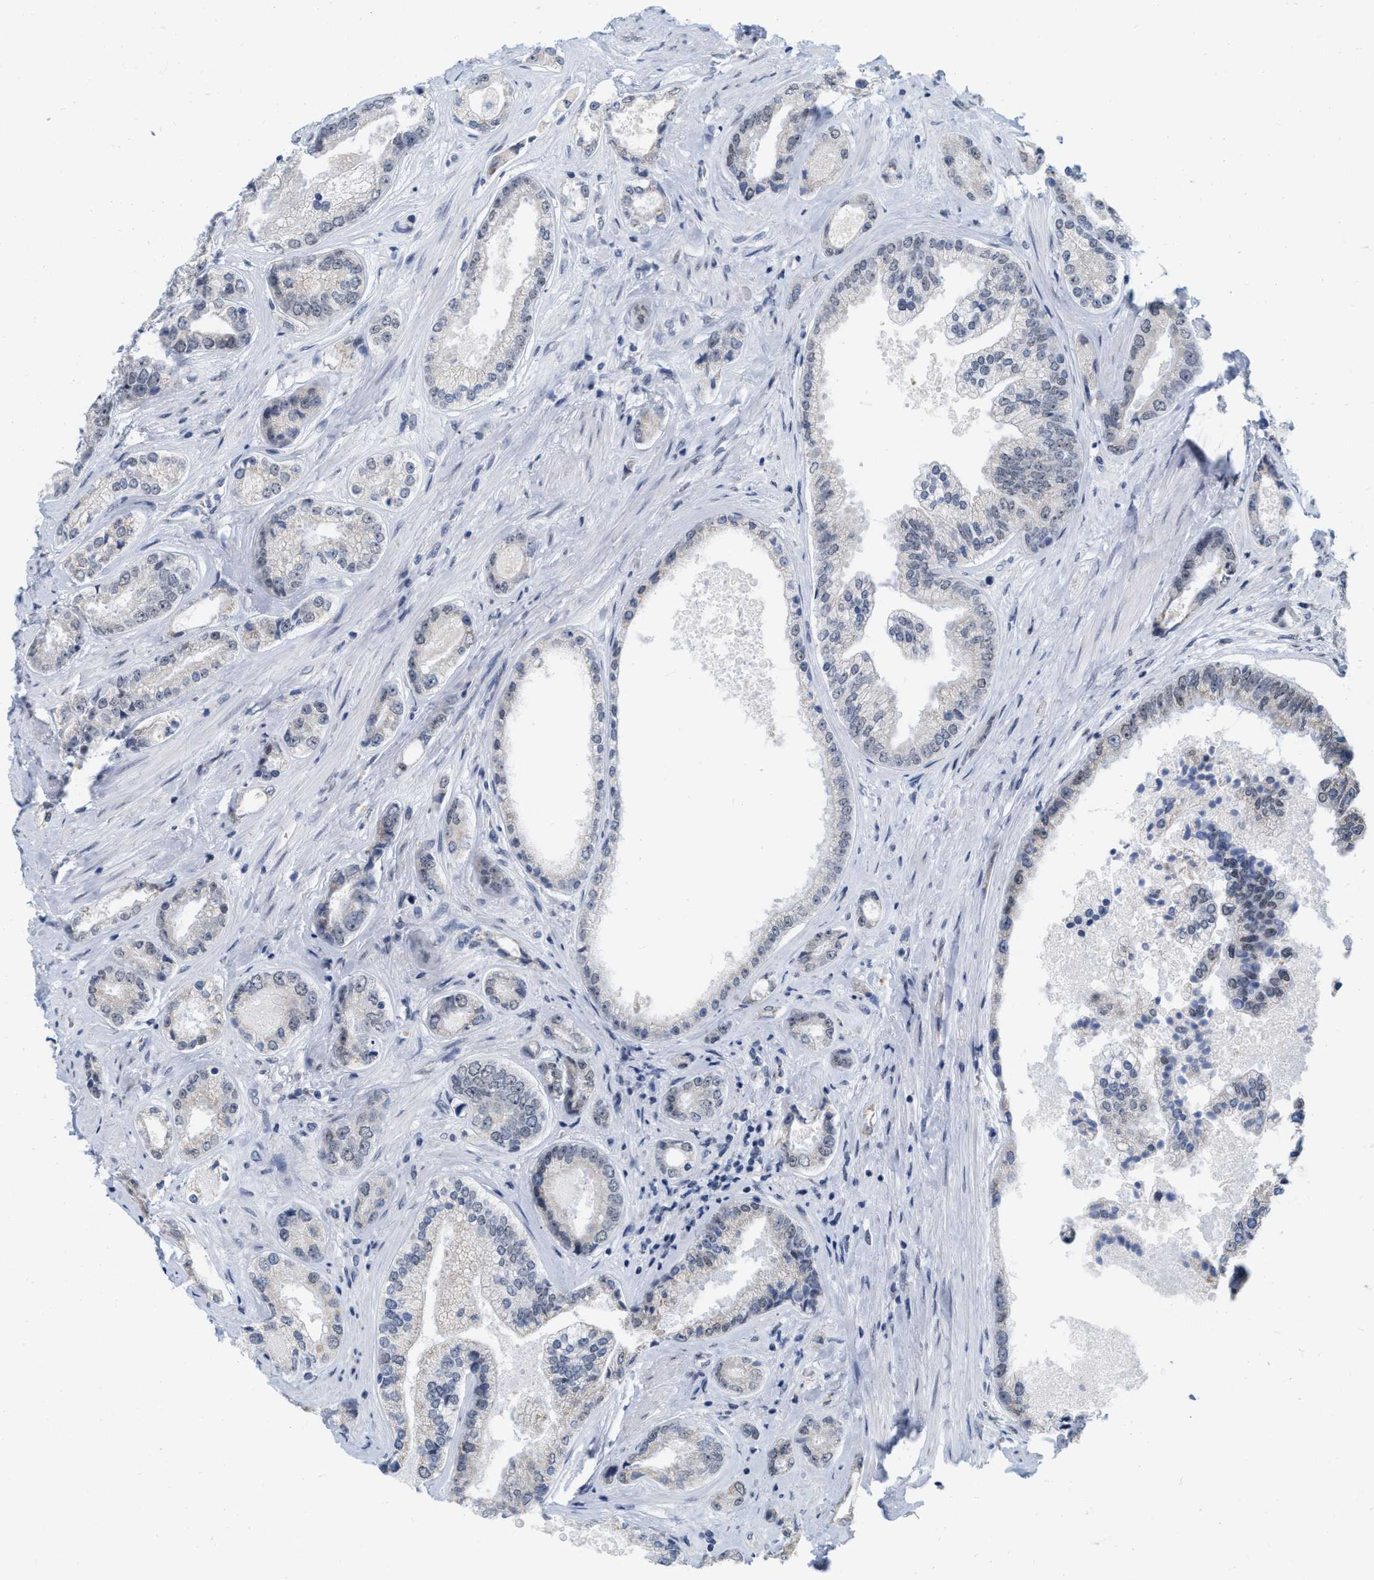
{"staining": {"intensity": "negative", "quantity": "none", "location": "none"}, "tissue": "prostate cancer", "cell_type": "Tumor cells", "image_type": "cancer", "snomed": [{"axis": "morphology", "description": "Adenocarcinoma, High grade"}, {"axis": "topography", "description": "Prostate"}], "caption": "A photomicrograph of human prostate cancer is negative for staining in tumor cells.", "gene": "XIRP1", "patient": {"sex": "male", "age": 61}}